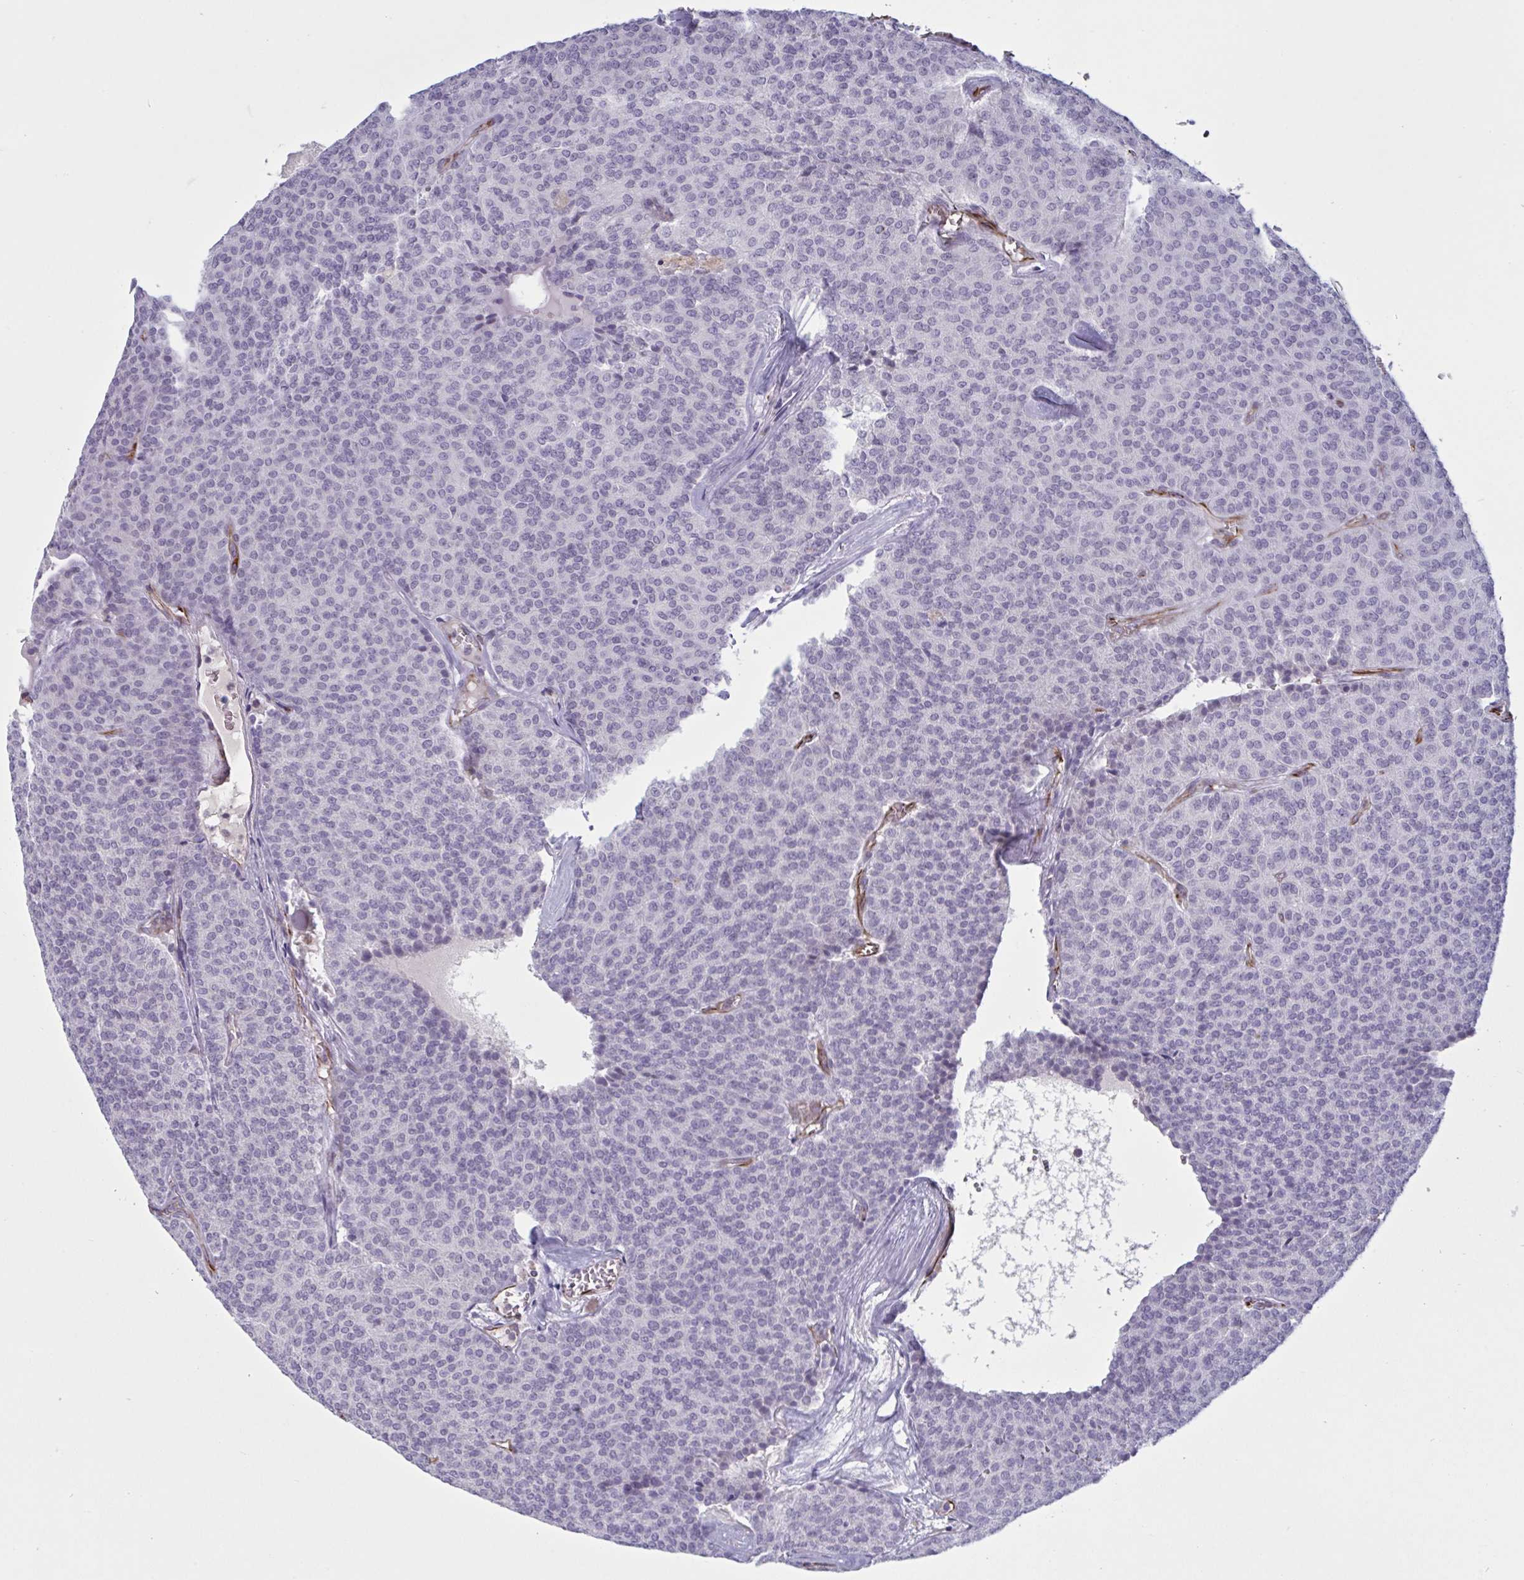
{"staining": {"intensity": "negative", "quantity": "none", "location": "none"}, "tissue": "carcinoid", "cell_type": "Tumor cells", "image_type": "cancer", "snomed": [{"axis": "morphology", "description": "Carcinoid, malignant, NOS"}, {"axis": "topography", "description": "Lung"}], "caption": "There is no significant staining in tumor cells of carcinoid.", "gene": "OR1L3", "patient": {"sex": "male", "age": 61}}